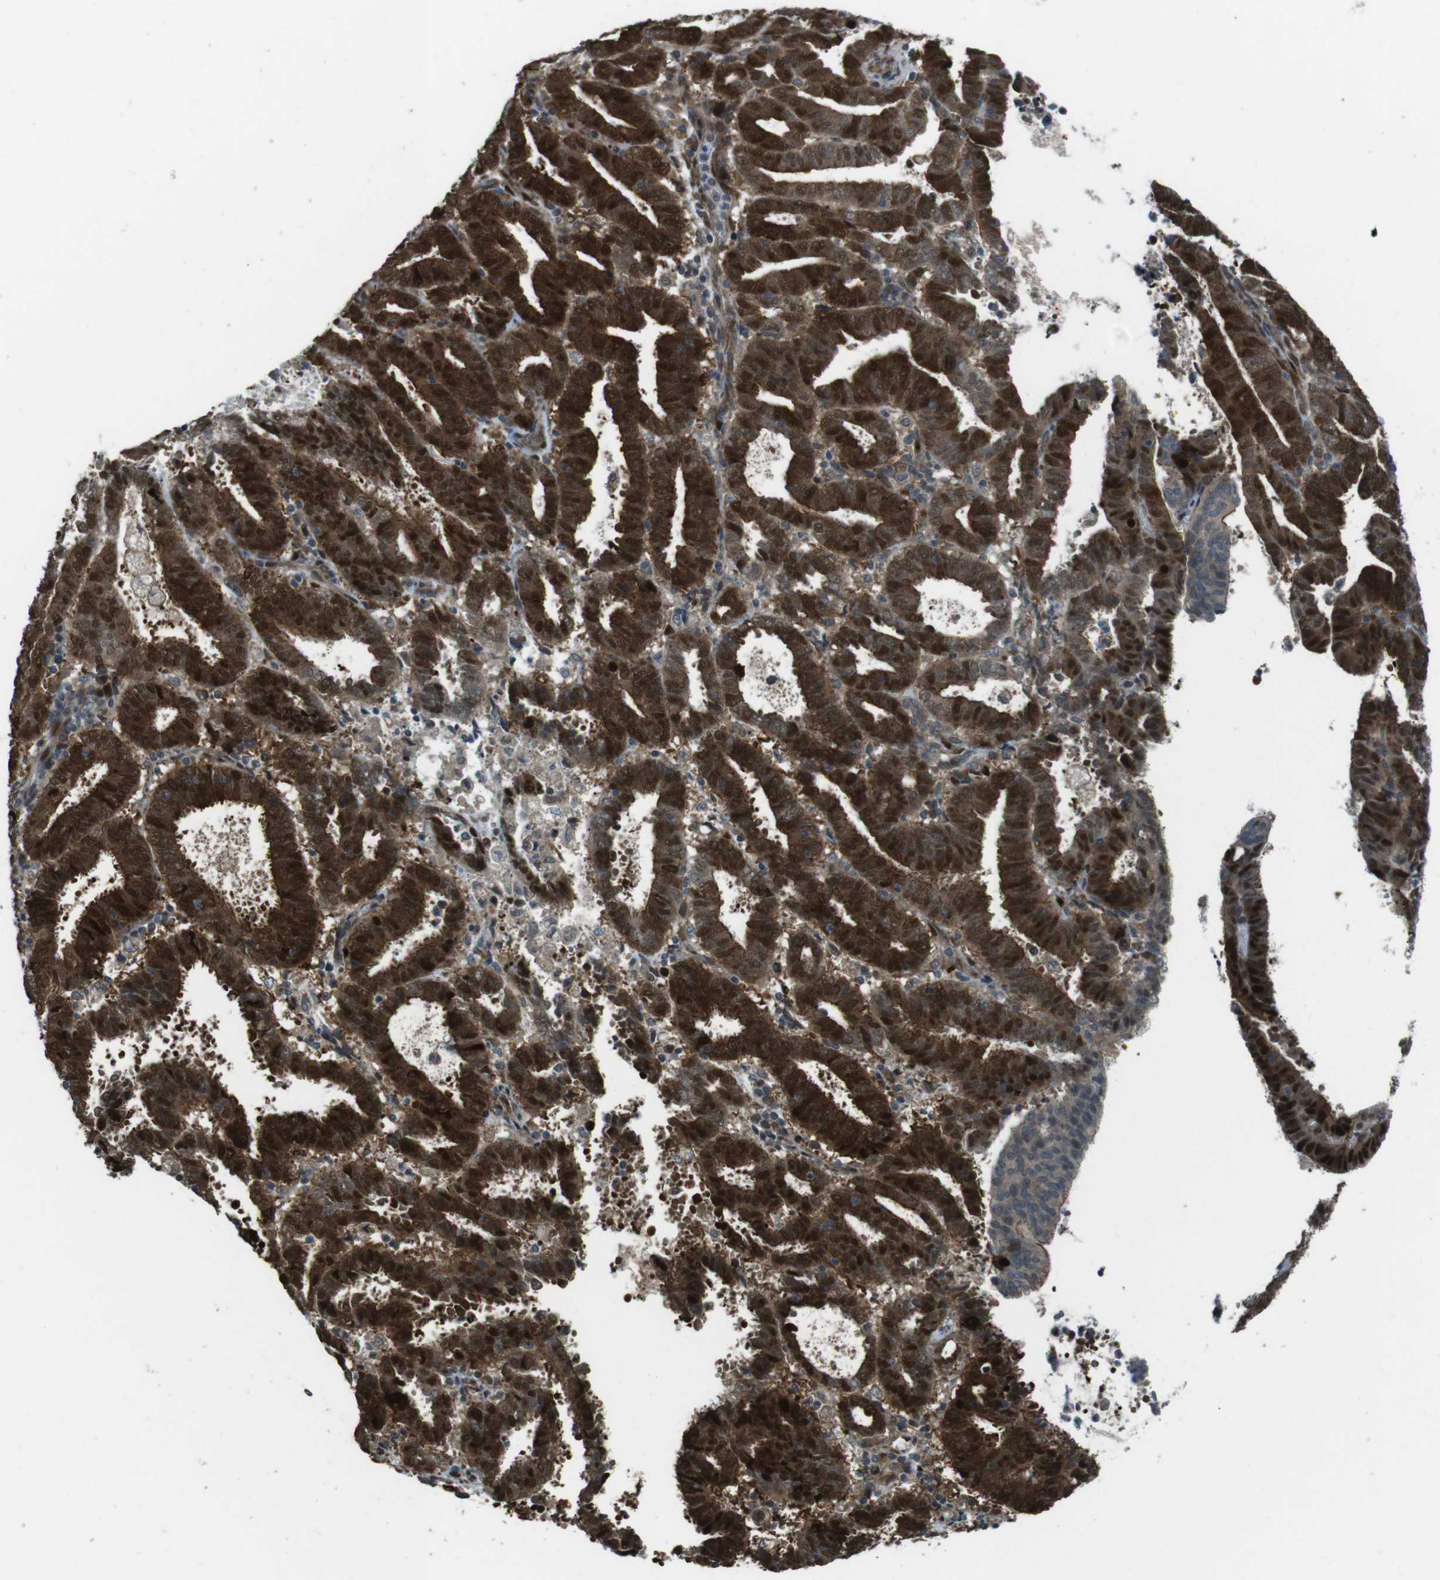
{"staining": {"intensity": "strong", "quantity": ">75%", "location": "cytoplasmic/membranous,nuclear"}, "tissue": "endometrial cancer", "cell_type": "Tumor cells", "image_type": "cancer", "snomed": [{"axis": "morphology", "description": "Adenocarcinoma, NOS"}, {"axis": "topography", "description": "Uterus"}], "caption": "Endometrial cancer (adenocarcinoma) was stained to show a protein in brown. There is high levels of strong cytoplasmic/membranous and nuclear expression in approximately >75% of tumor cells. Nuclei are stained in blue.", "gene": "ZNF330", "patient": {"sex": "female", "age": 83}}